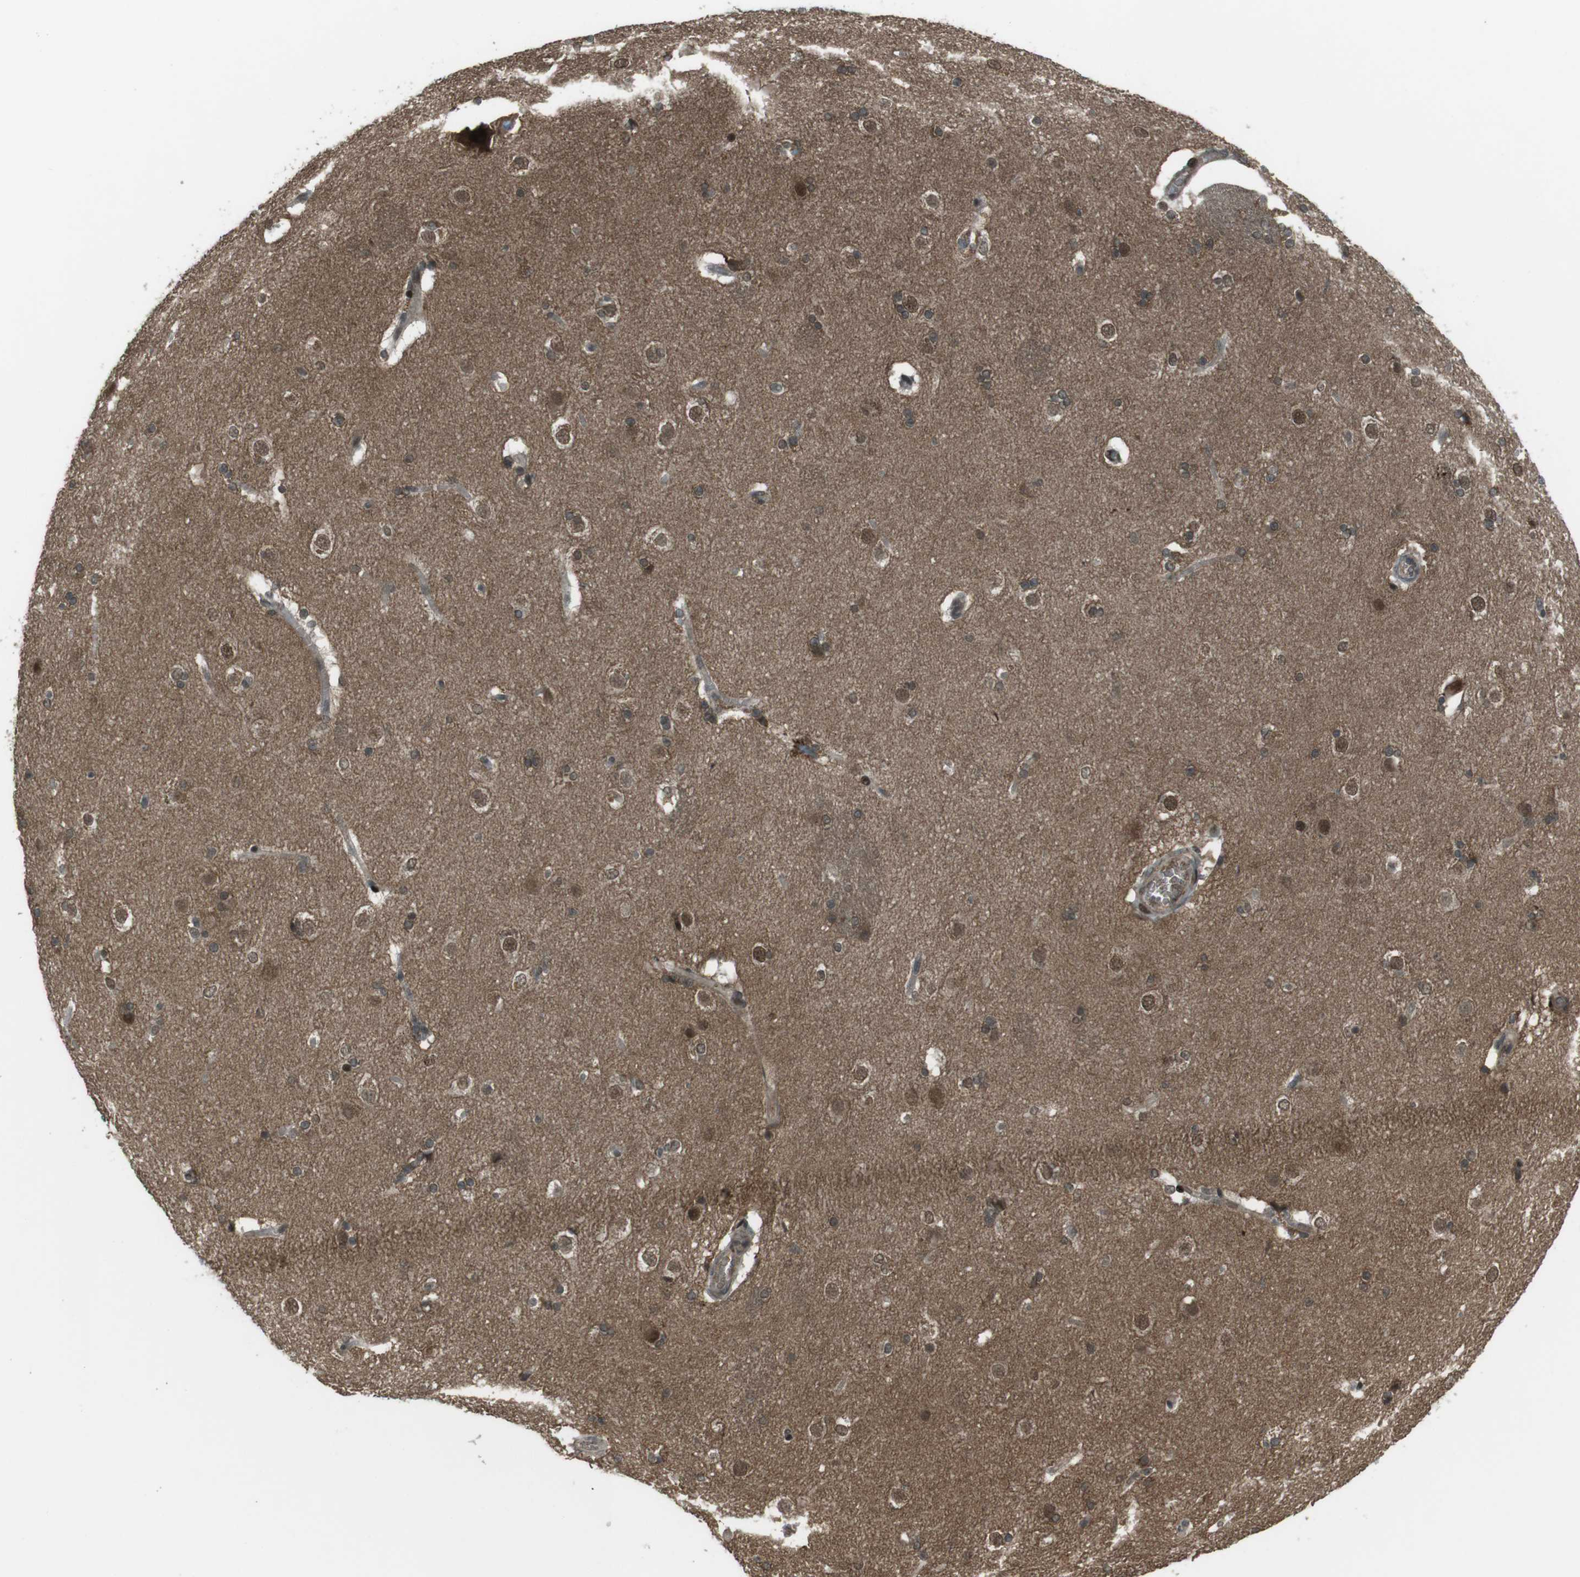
{"staining": {"intensity": "moderate", "quantity": "25%-75%", "location": "nuclear"}, "tissue": "caudate", "cell_type": "Glial cells", "image_type": "normal", "snomed": [{"axis": "morphology", "description": "Normal tissue, NOS"}, {"axis": "topography", "description": "Lateral ventricle wall"}], "caption": "Moderate nuclear expression is appreciated in about 25%-75% of glial cells in normal caudate.", "gene": "SLITRK5", "patient": {"sex": "female", "age": 19}}